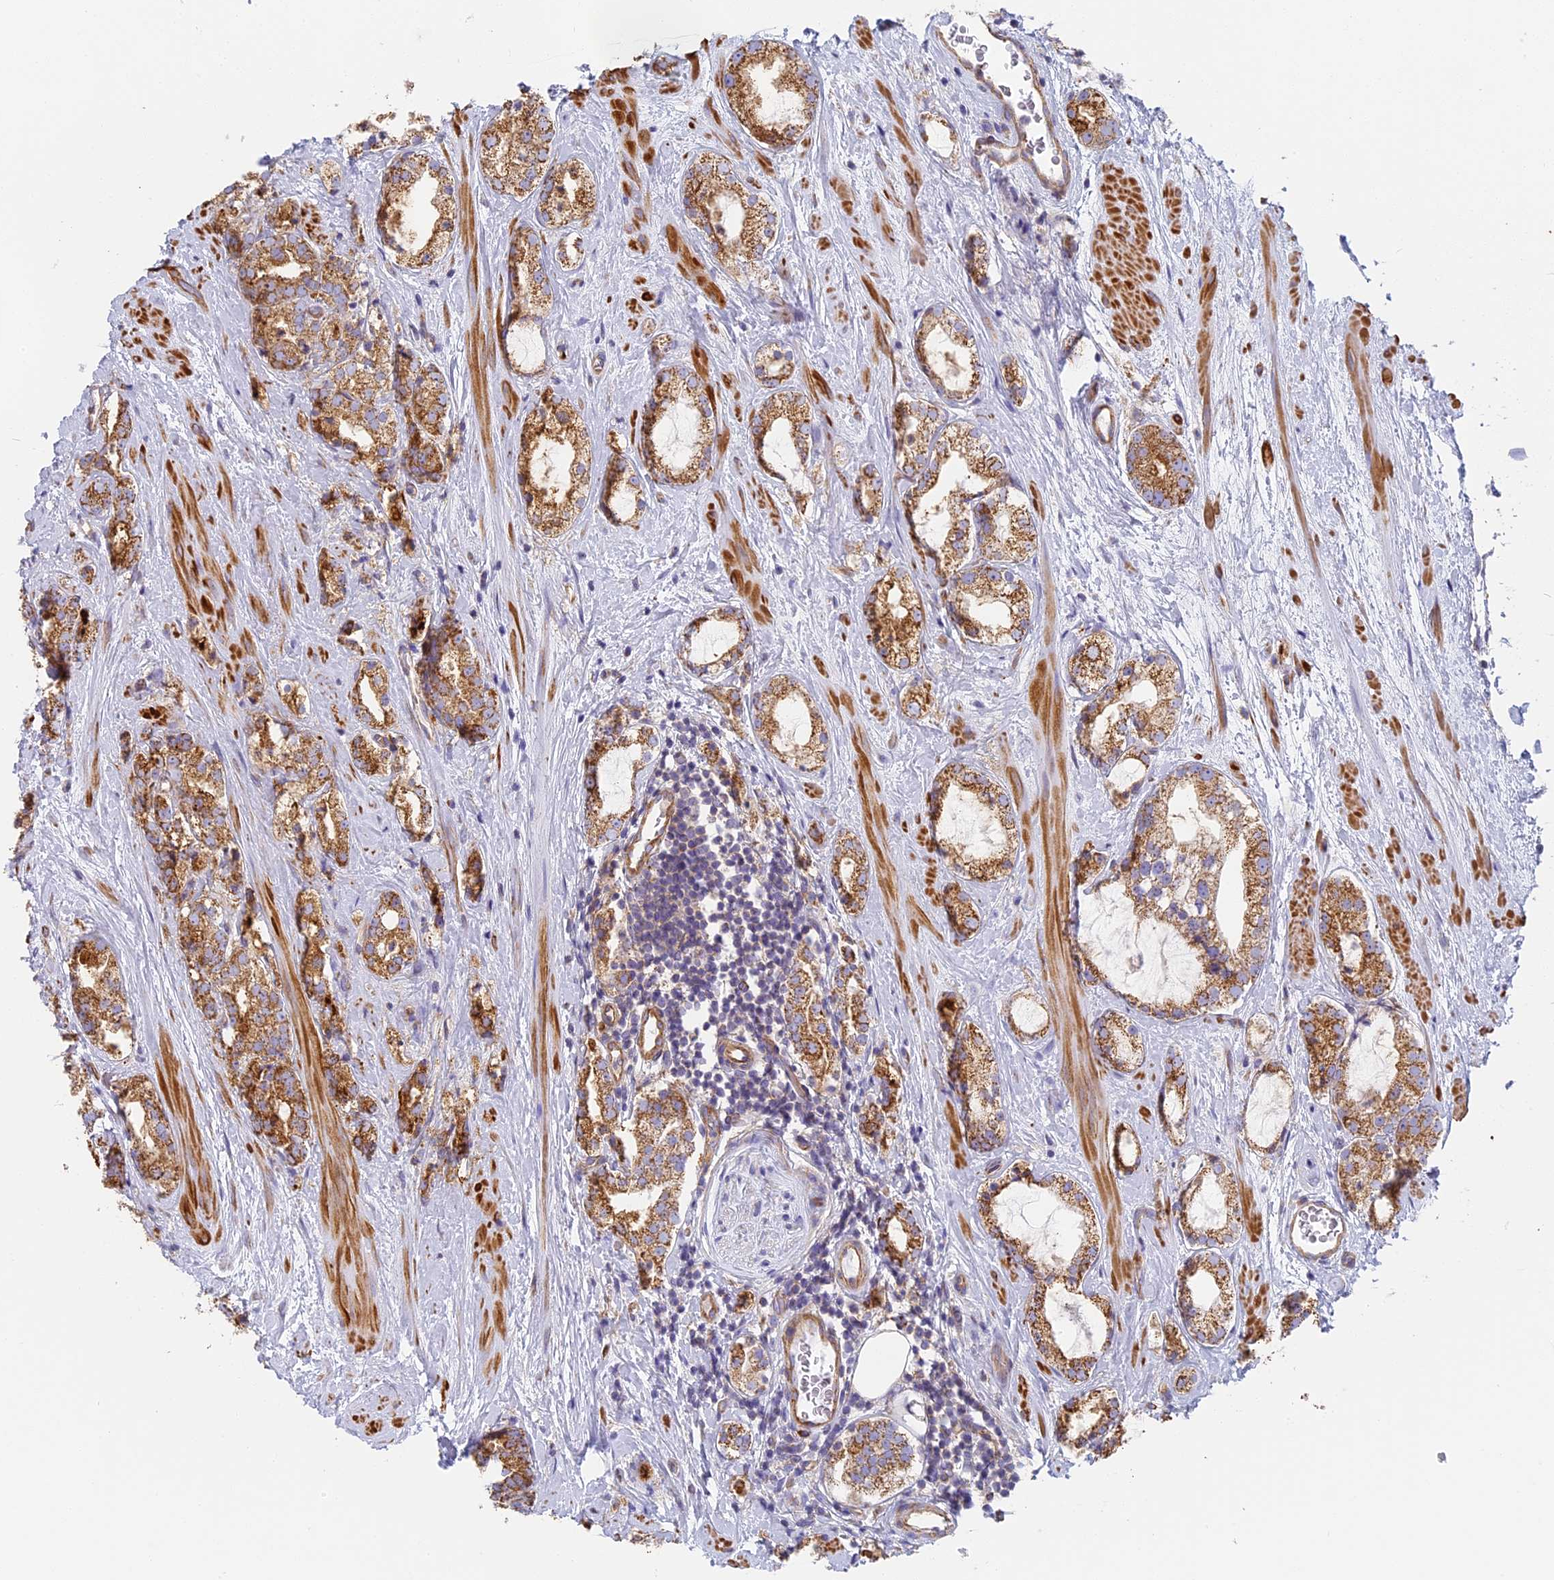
{"staining": {"intensity": "moderate", "quantity": ">75%", "location": "cytoplasmic/membranous"}, "tissue": "prostate cancer", "cell_type": "Tumor cells", "image_type": "cancer", "snomed": [{"axis": "morphology", "description": "Adenocarcinoma, High grade"}, {"axis": "topography", "description": "Prostate"}], "caption": "Prostate cancer was stained to show a protein in brown. There is medium levels of moderate cytoplasmic/membranous staining in approximately >75% of tumor cells. (Stains: DAB in brown, nuclei in blue, Microscopy: brightfield microscopy at high magnification).", "gene": "DDA1", "patient": {"sex": "male", "age": 64}}